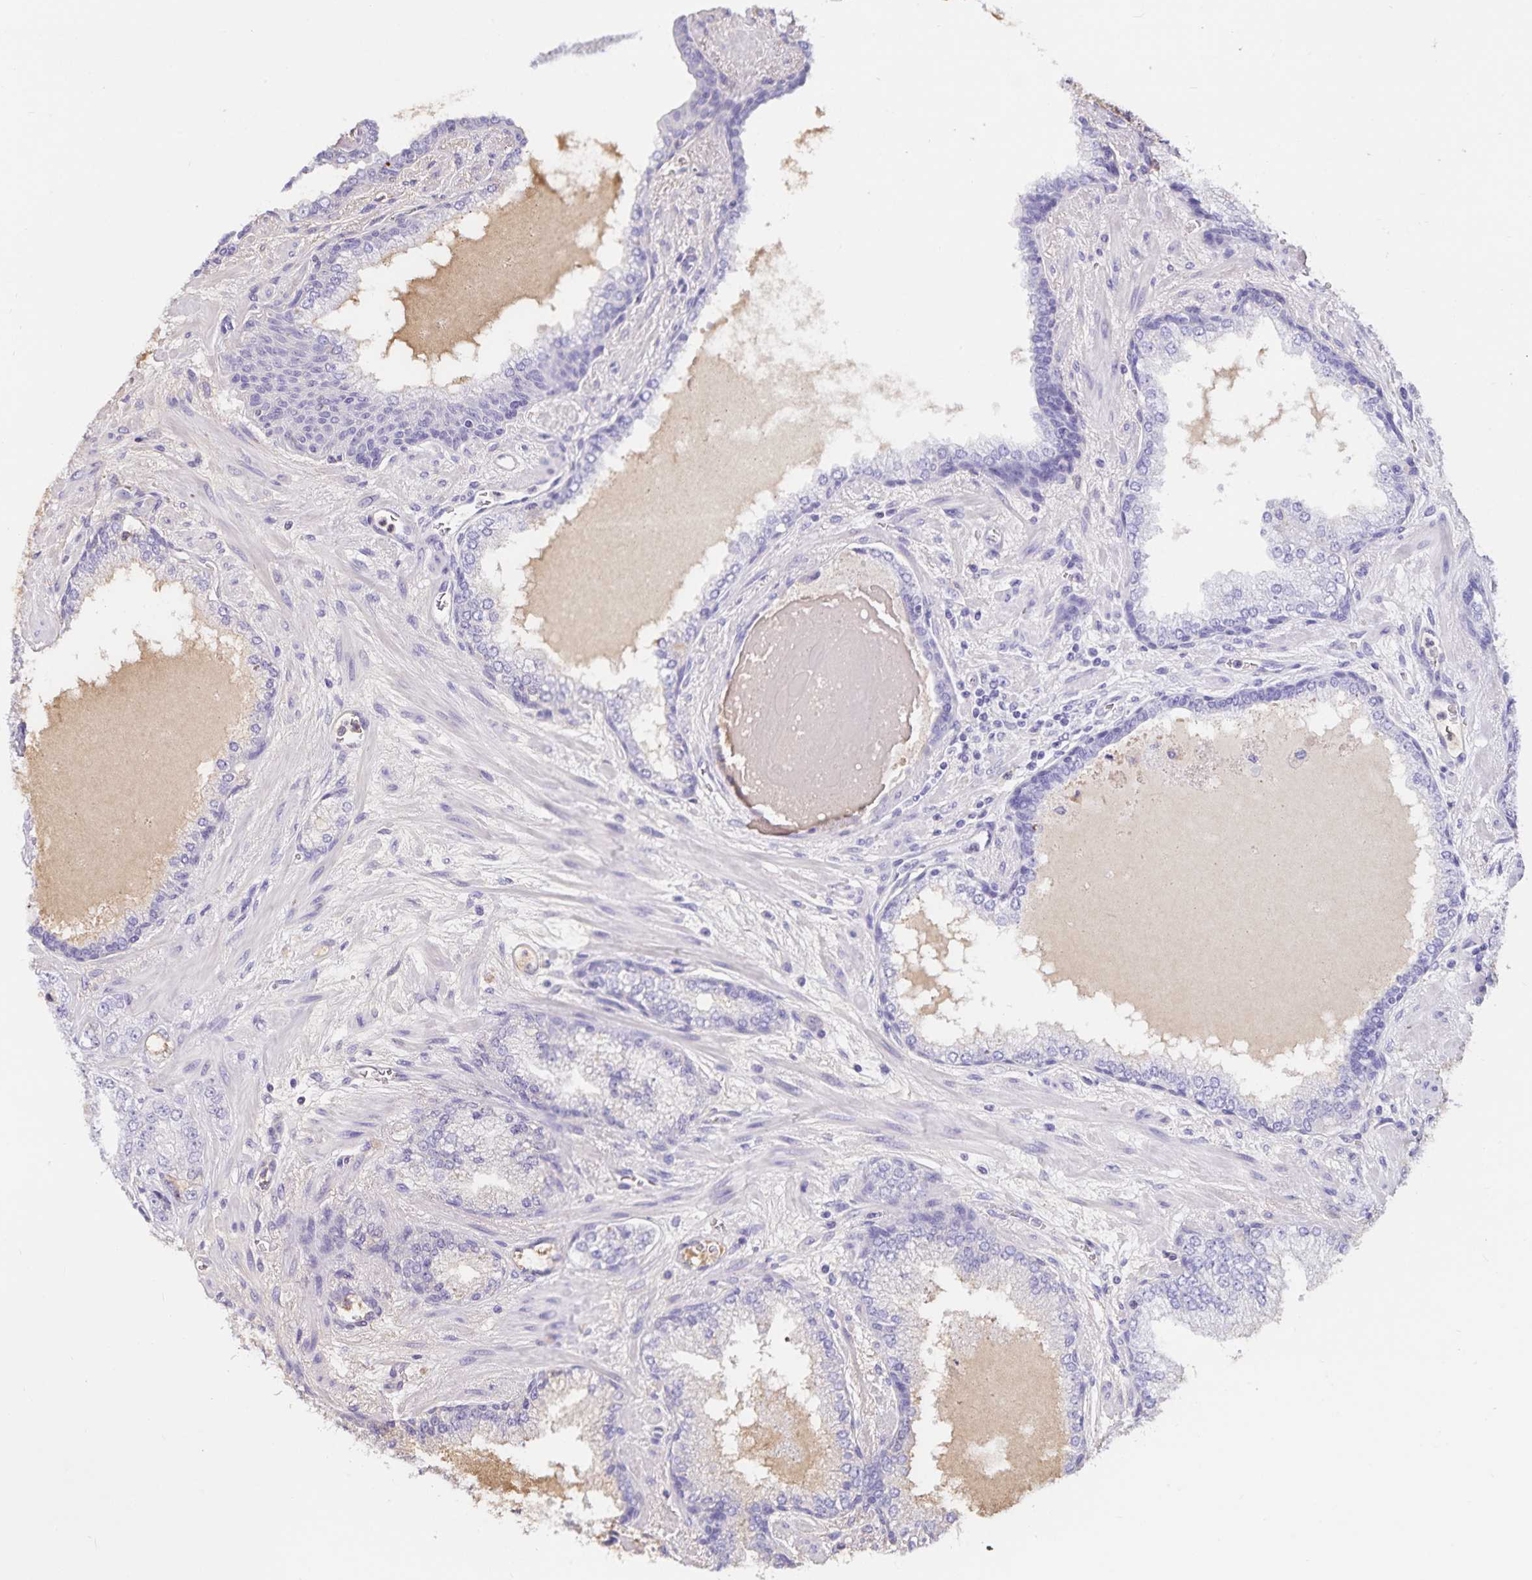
{"staining": {"intensity": "negative", "quantity": "none", "location": "none"}, "tissue": "prostate cancer", "cell_type": "Tumor cells", "image_type": "cancer", "snomed": [{"axis": "morphology", "description": "Normal tissue, NOS"}, {"axis": "morphology", "description": "Adenocarcinoma, High grade"}, {"axis": "topography", "description": "Prostate"}, {"axis": "topography", "description": "Peripheral nerve tissue"}], "caption": "Histopathology image shows no significant protein positivity in tumor cells of prostate adenocarcinoma (high-grade). (DAB IHC, high magnification).", "gene": "FGG", "patient": {"sex": "male", "age": 68}}